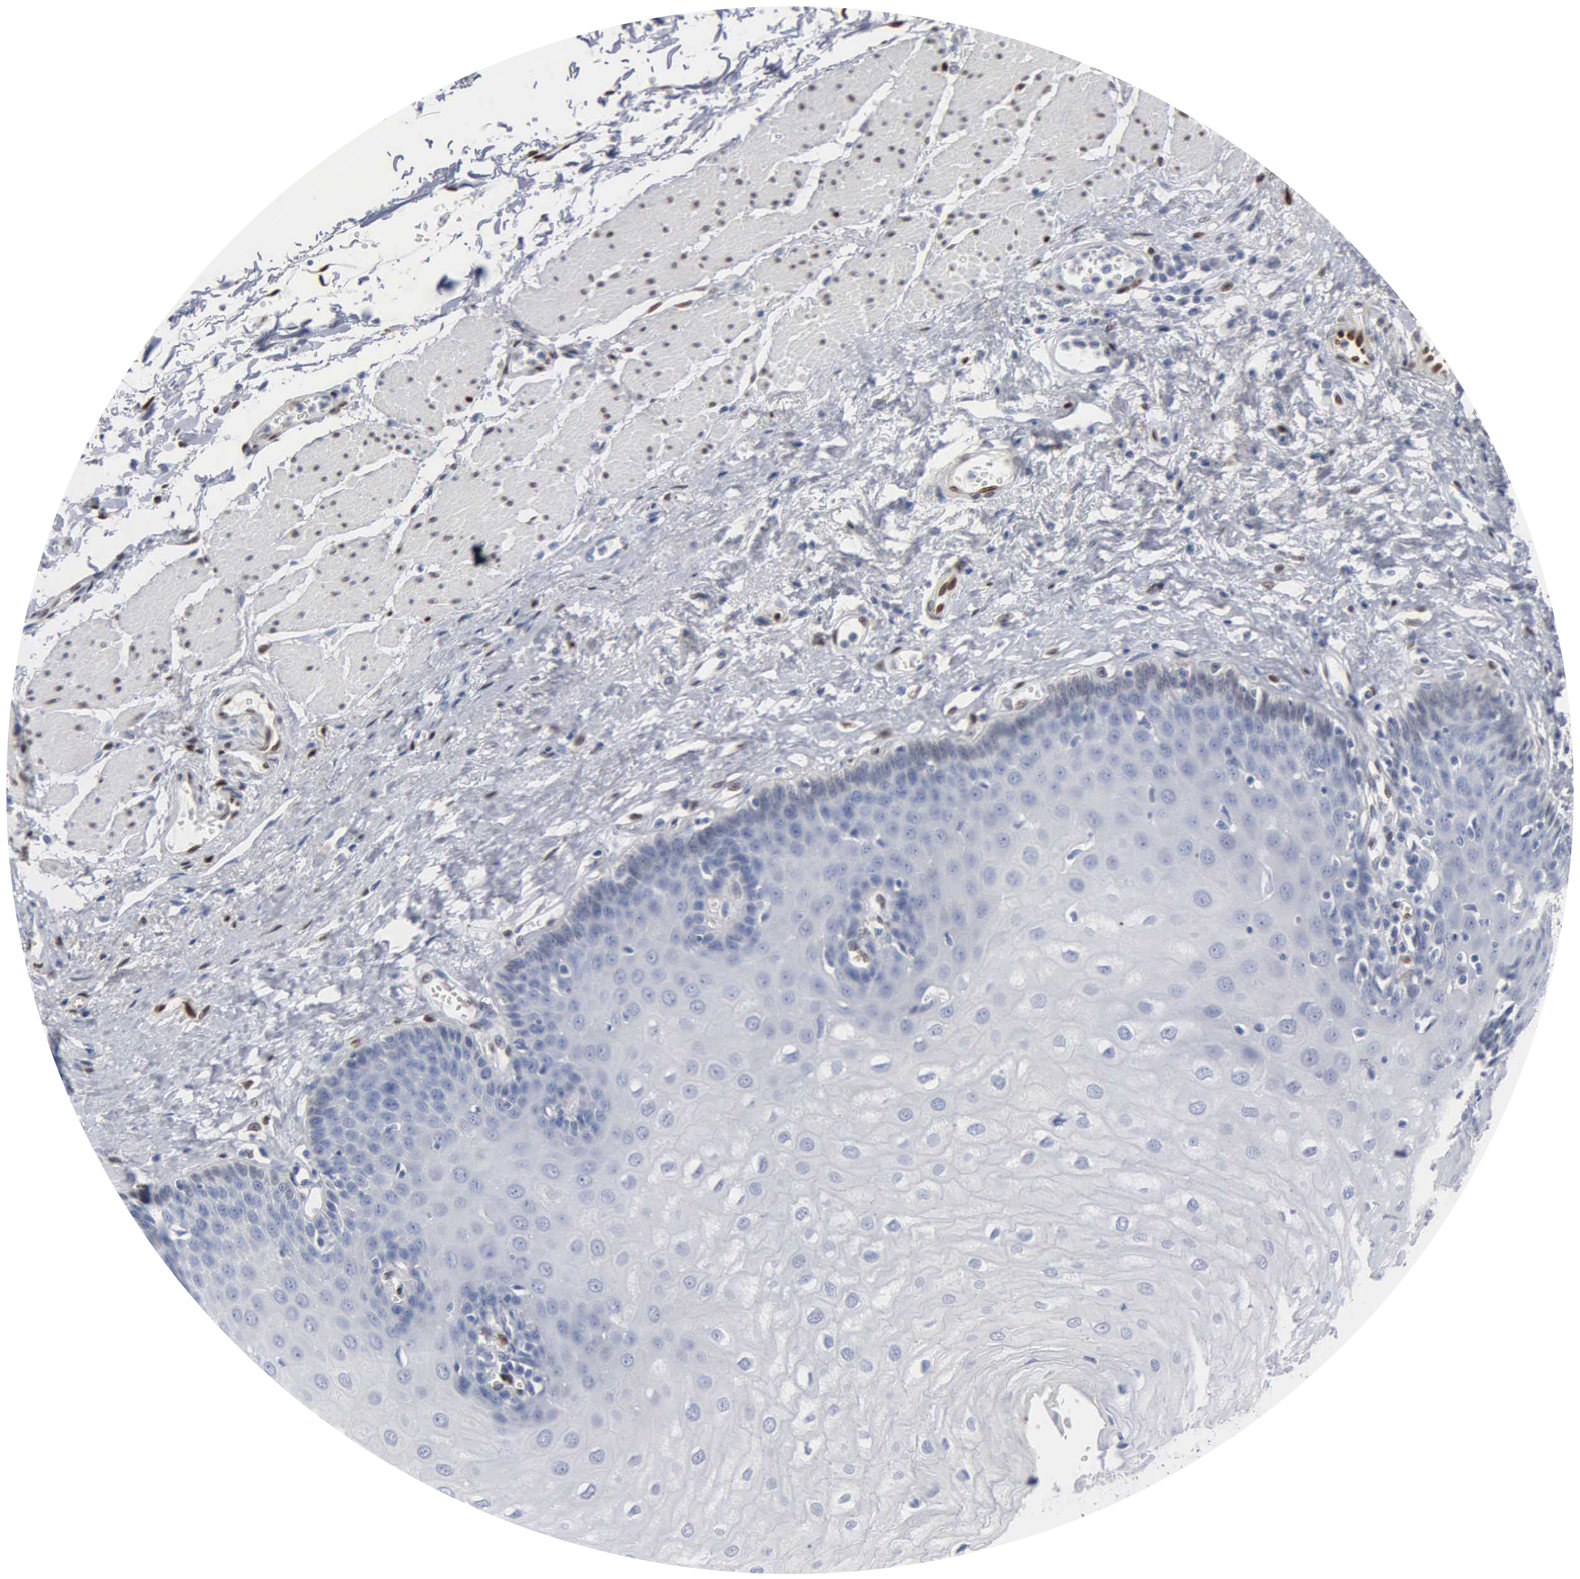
{"staining": {"intensity": "negative", "quantity": "none", "location": "none"}, "tissue": "esophagus", "cell_type": "Squamous epithelial cells", "image_type": "normal", "snomed": [{"axis": "morphology", "description": "Normal tissue, NOS"}, {"axis": "topography", "description": "Esophagus"}], "caption": "There is no significant staining in squamous epithelial cells of esophagus.", "gene": "FGF2", "patient": {"sex": "male", "age": 65}}